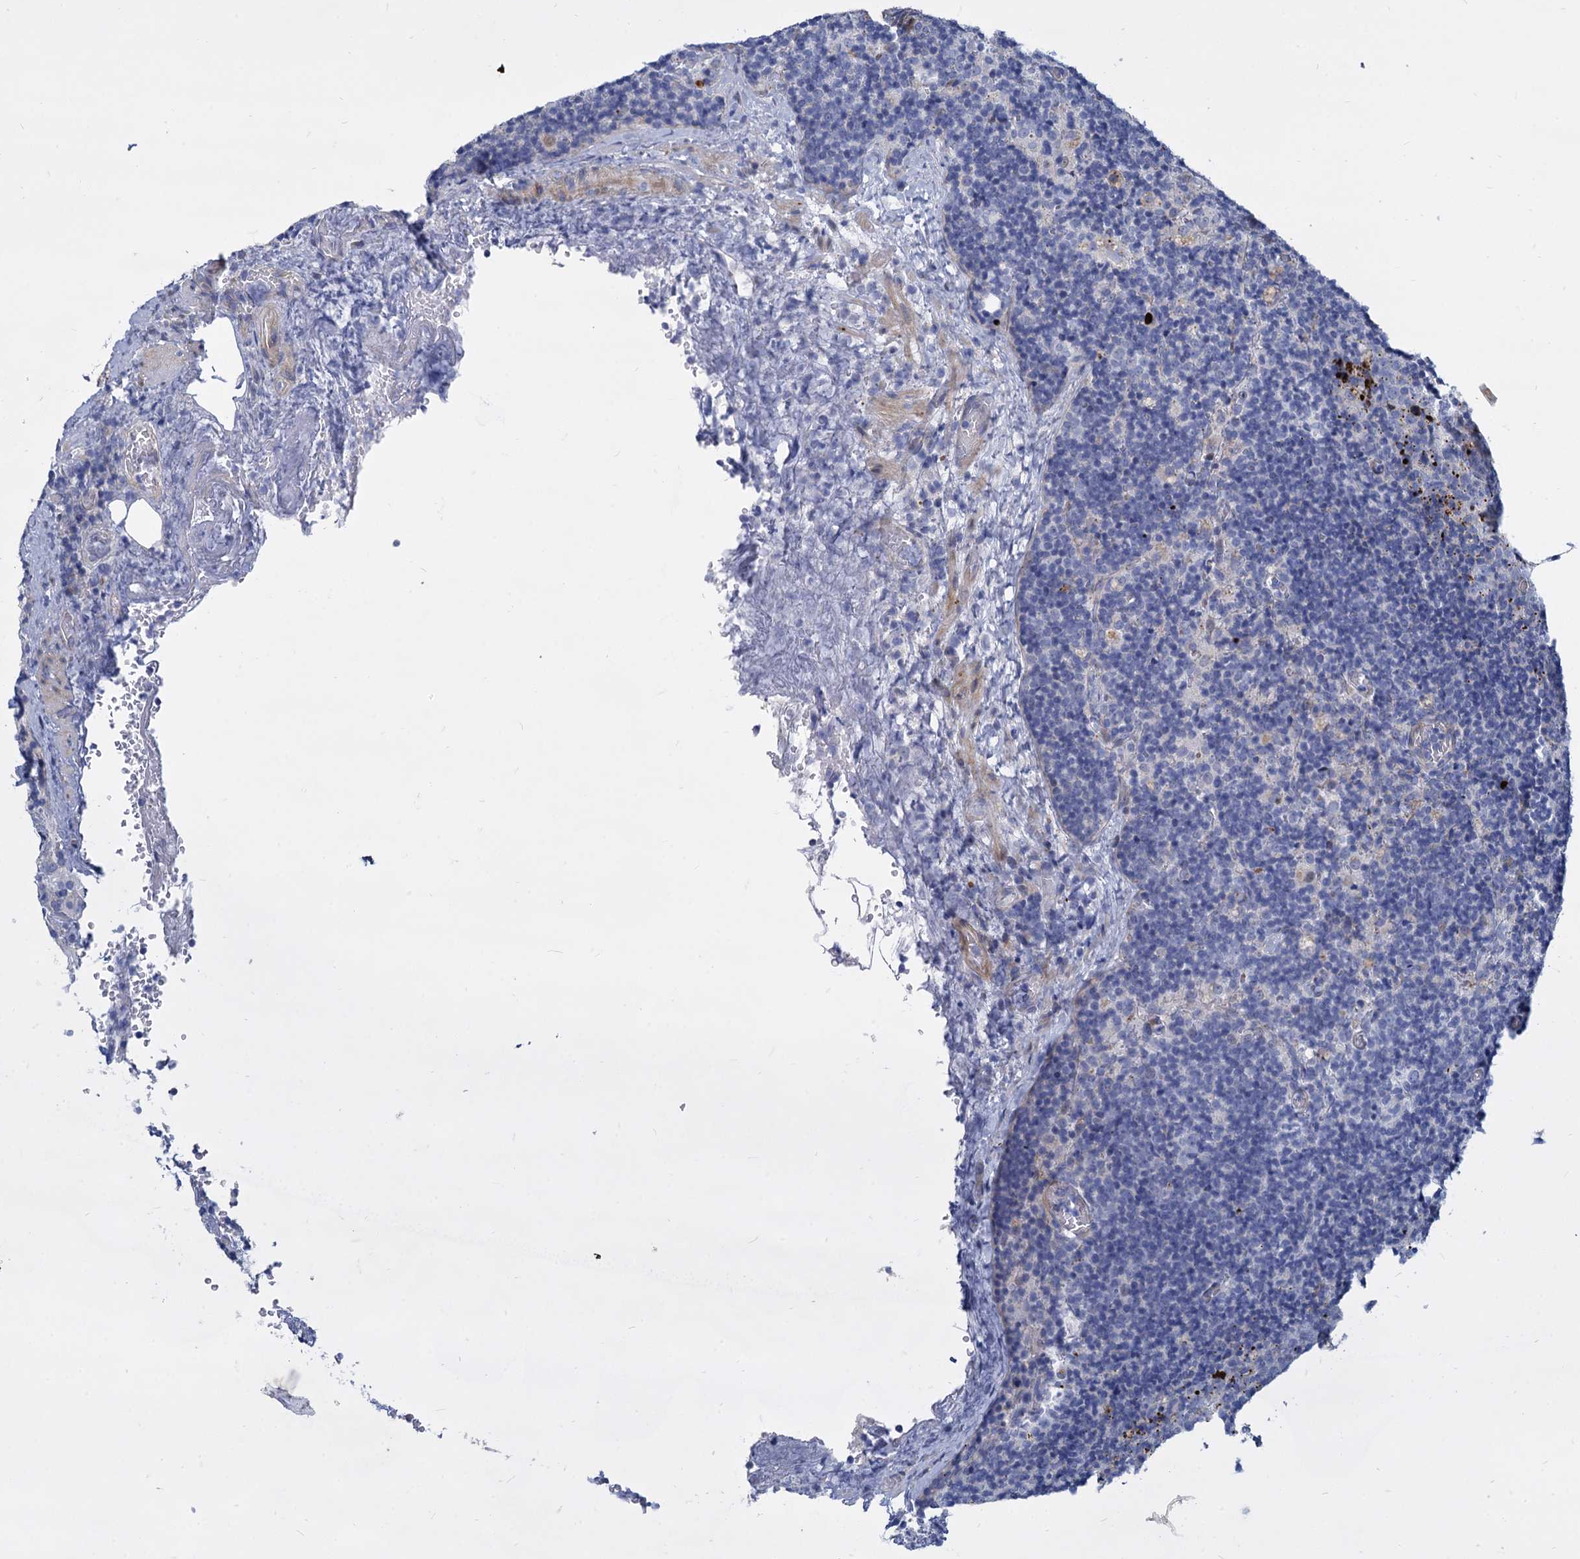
{"staining": {"intensity": "negative", "quantity": "none", "location": "none"}, "tissue": "lymph node", "cell_type": "Germinal center cells", "image_type": "normal", "snomed": [{"axis": "morphology", "description": "Normal tissue, NOS"}, {"axis": "topography", "description": "Lymph node"}], "caption": "IHC of unremarkable lymph node shows no positivity in germinal center cells.", "gene": "TRIM77", "patient": {"sex": "male", "age": 69}}